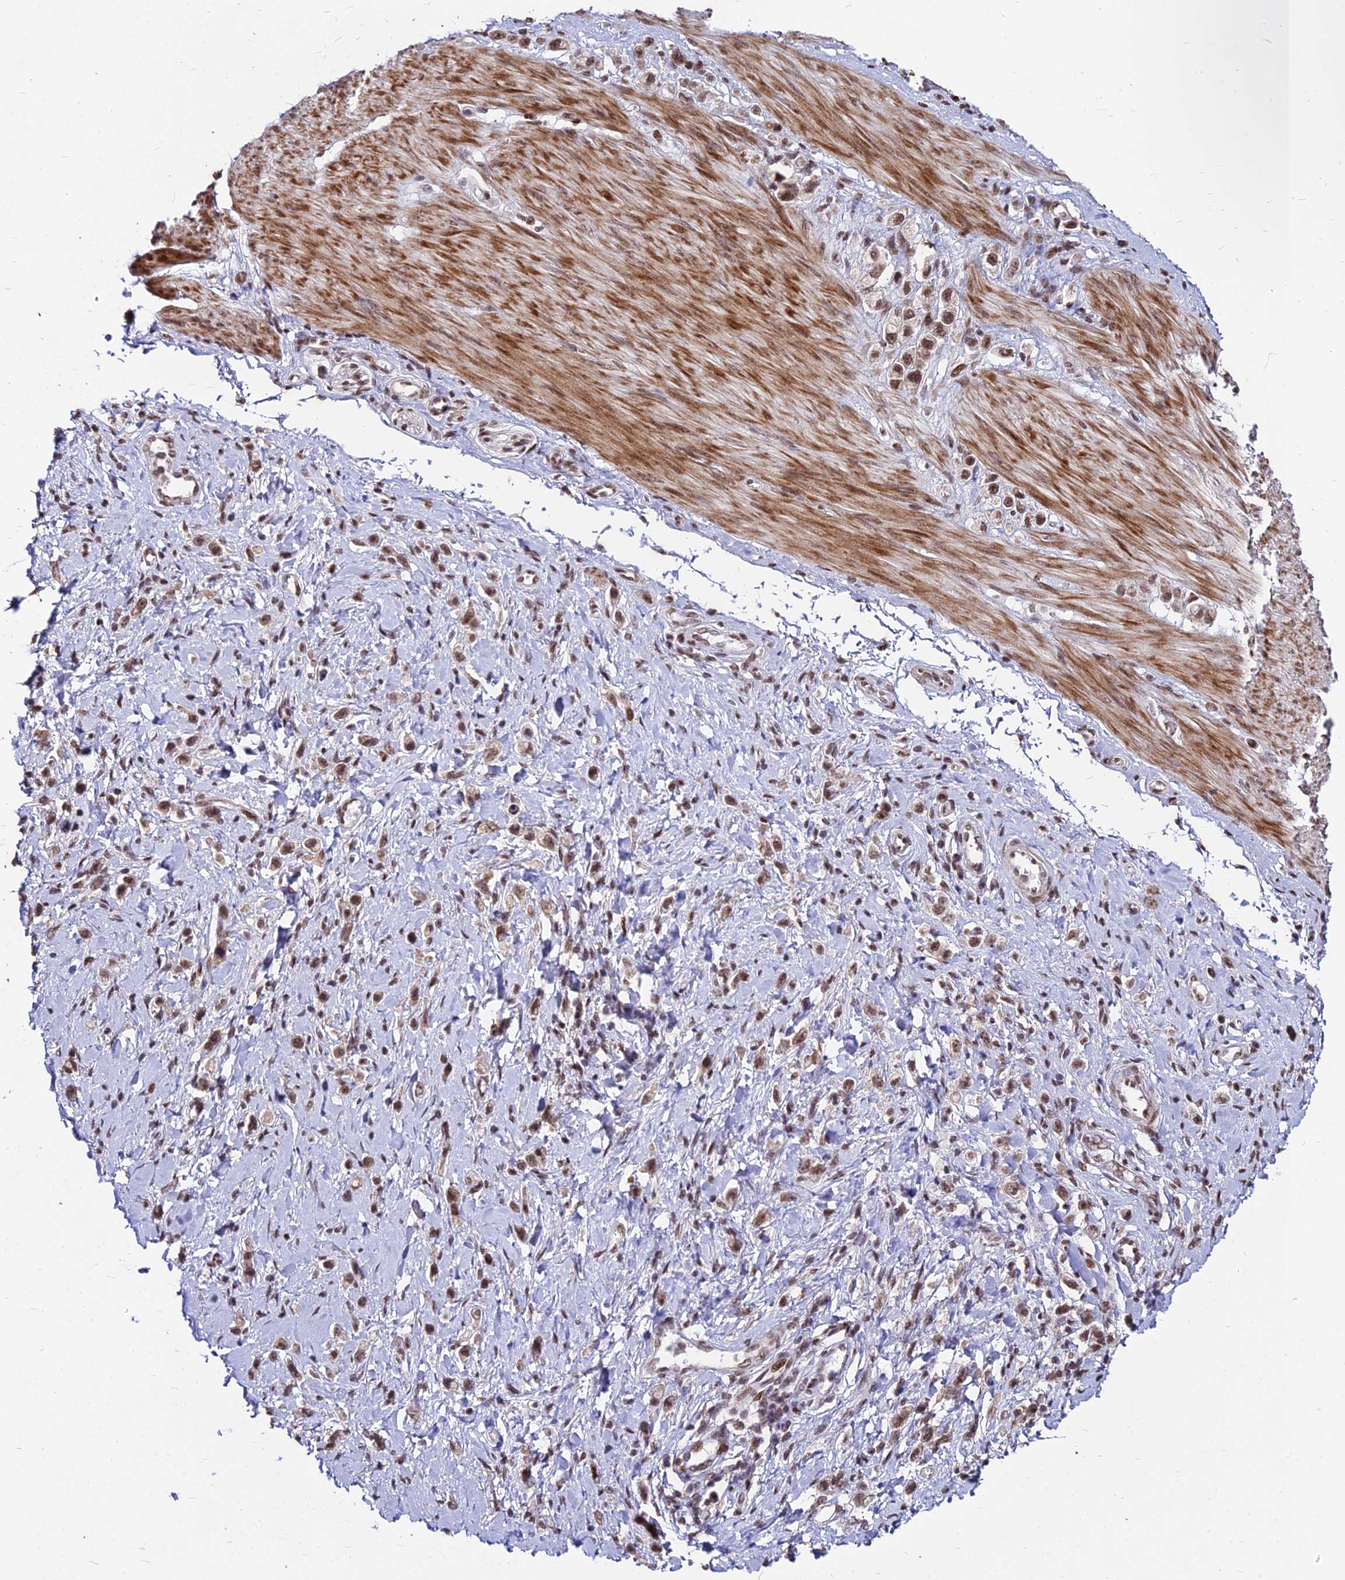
{"staining": {"intensity": "moderate", "quantity": ">75%", "location": "nuclear"}, "tissue": "stomach cancer", "cell_type": "Tumor cells", "image_type": "cancer", "snomed": [{"axis": "morphology", "description": "Adenocarcinoma, NOS"}, {"axis": "topography", "description": "Stomach"}], "caption": "A histopathology image of stomach cancer (adenocarcinoma) stained for a protein shows moderate nuclear brown staining in tumor cells. (Brightfield microscopy of DAB IHC at high magnification).", "gene": "ZBED4", "patient": {"sex": "female", "age": 65}}